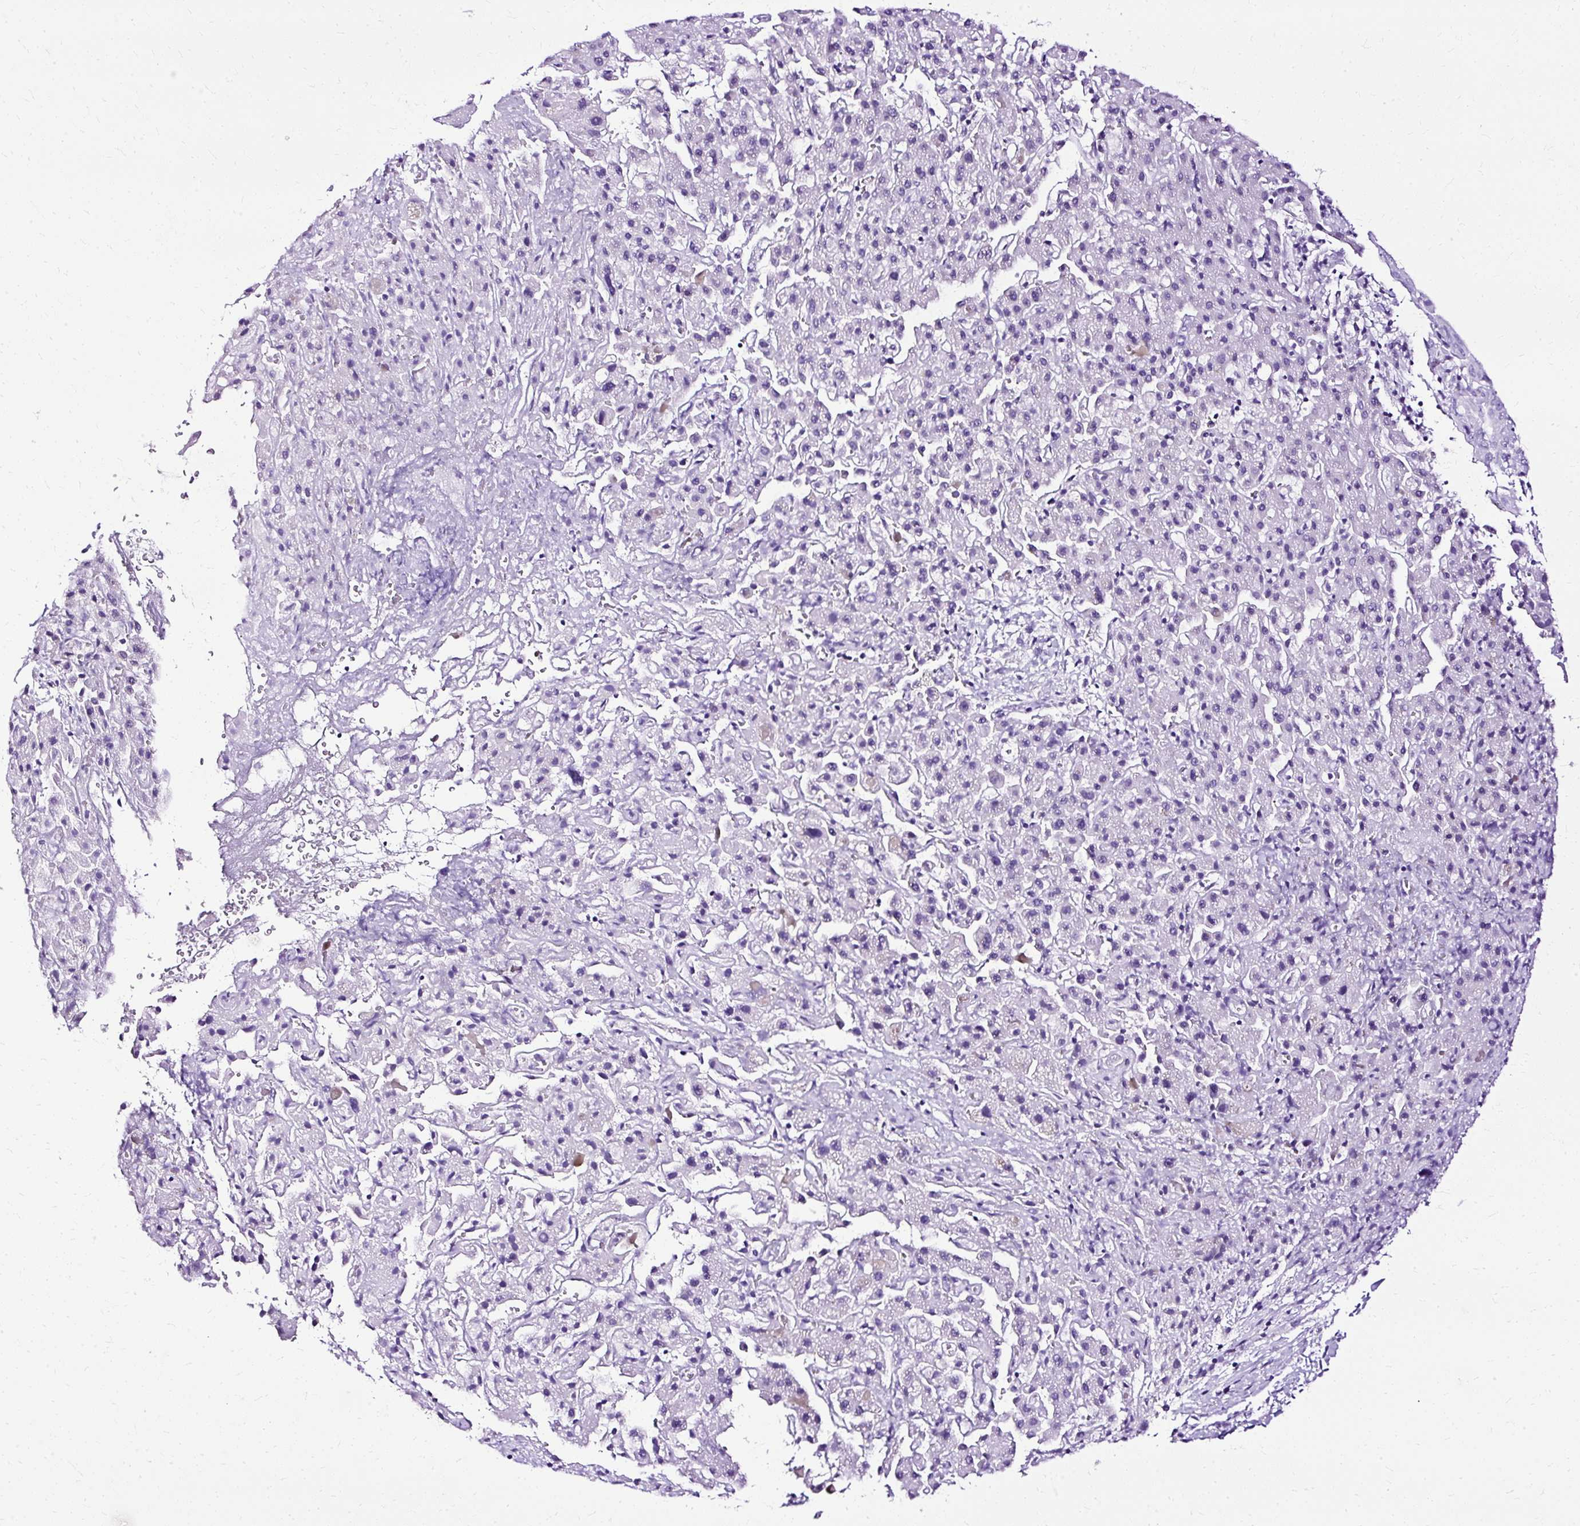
{"staining": {"intensity": "negative", "quantity": "none", "location": "none"}, "tissue": "liver cancer", "cell_type": "Tumor cells", "image_type": "cancer", "snomed": [{"axis": "morphology", "description": "Cholangiocarcinoma"}, {"axis": "topography", "description": "Liver"}], "caption": "IHC of human liver cholangiocarcinoma shows no positivity in tumor cells.", "gene": "SLC8A2", "patient": {"sex": "female", "age": 52}}